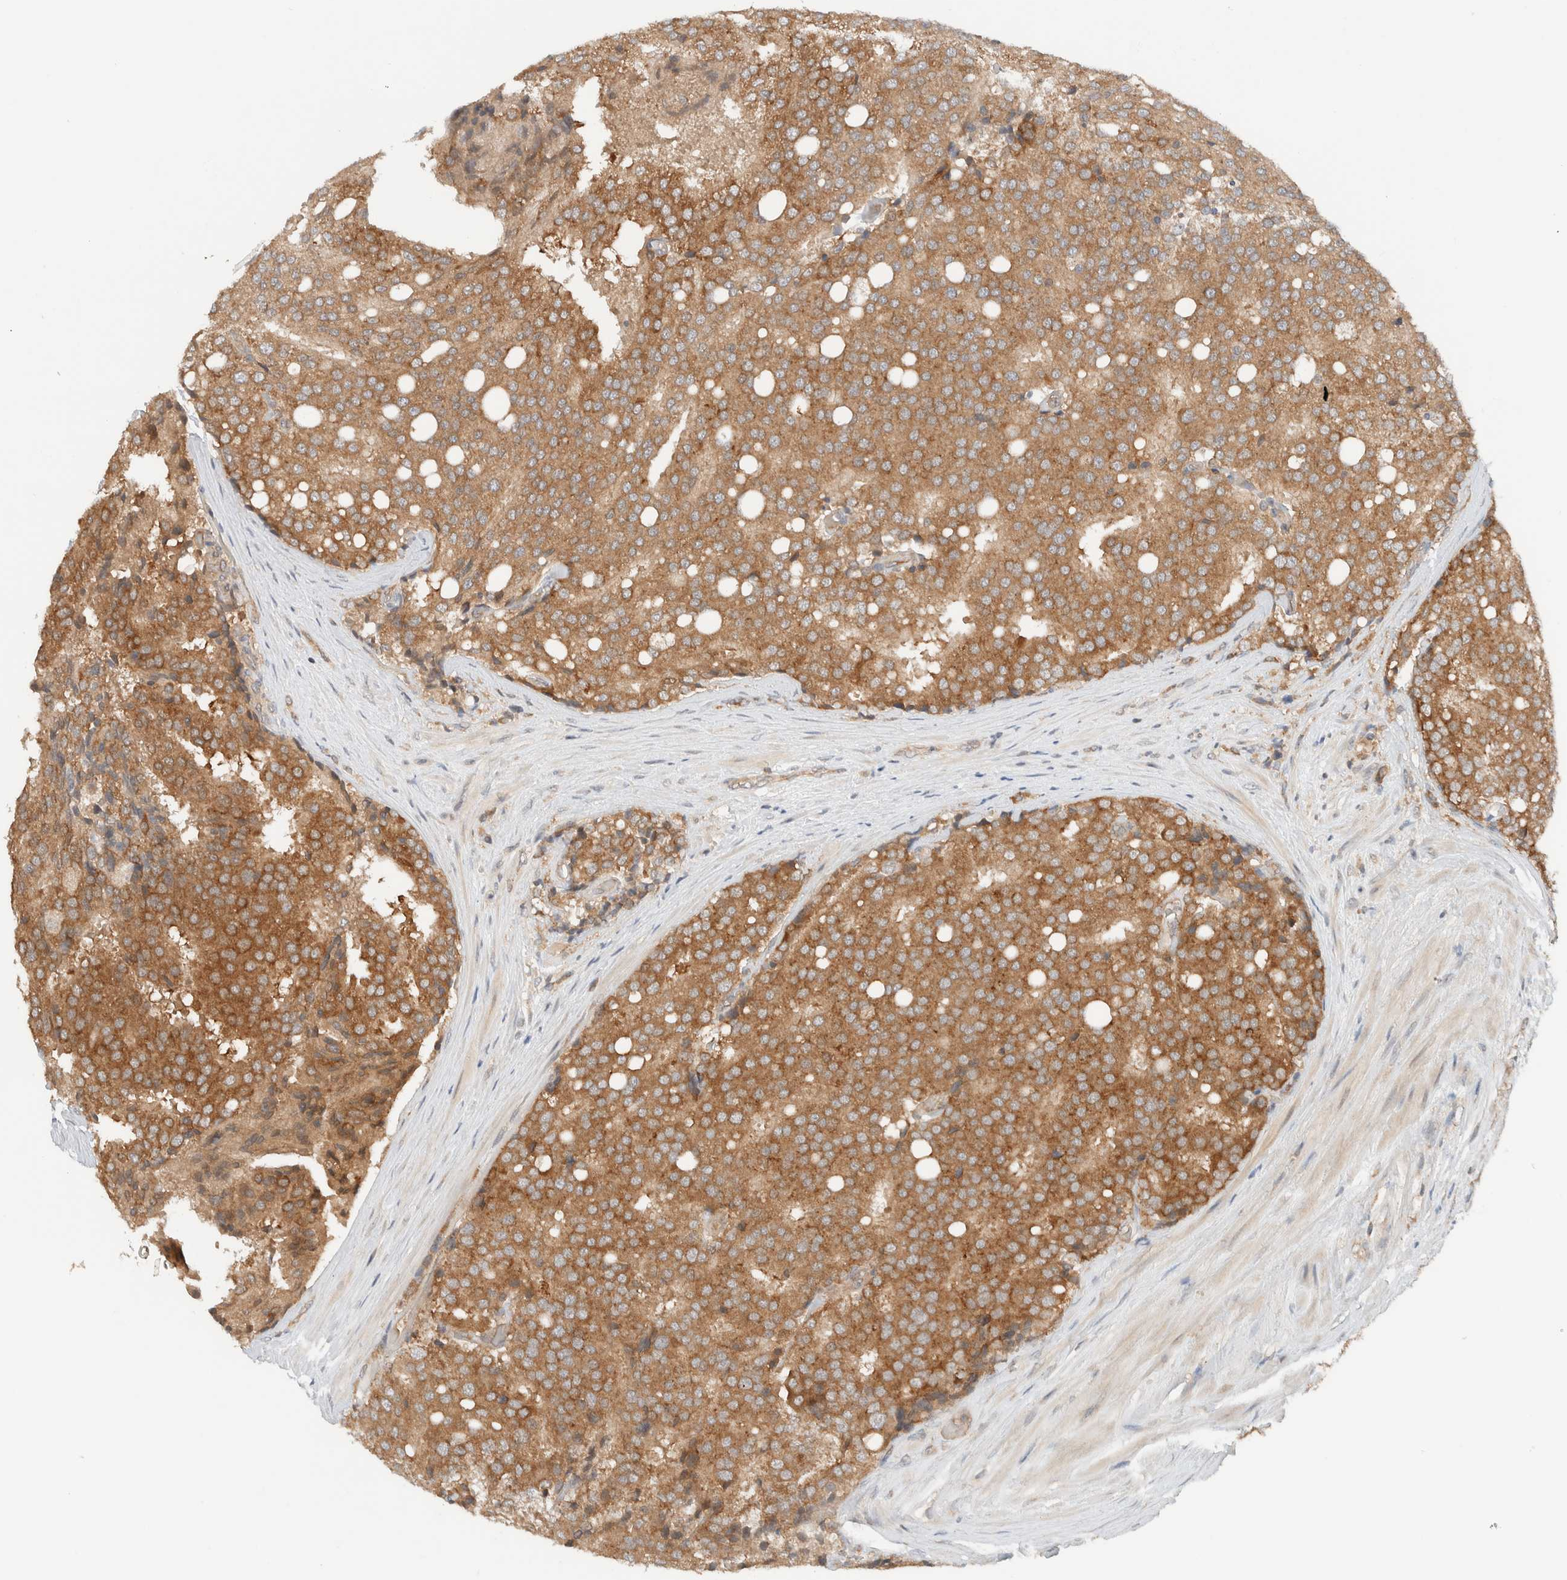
{"staining": {"intensity": "moderate", "quantity": ">75%", "location": "cytoplasmic/membranous"}, "tissue": "prostate cancer", "cell_type": "Tumor cells", "image_type": "cancer", "snomed": [{"axis": "morphology", "description": "Adenocarcinoma, High grade"}, {"axis": "topography", "description": "Prostate"}], "caption": "The micrograph displays a brown stain indicating the presence of a protein in the cytoplasmic/membranous of tumor cells in prostate cancer (high-grade adenocarcinoma). The staining is performed using DAB (3,3'-diaminobenzidine) brown chromogen to label protein expression. The nuclei are counter-stained blue using hematoxylin.", "gene": "ARFGEF2", "patient": {"sex": "male", "age": 50}}